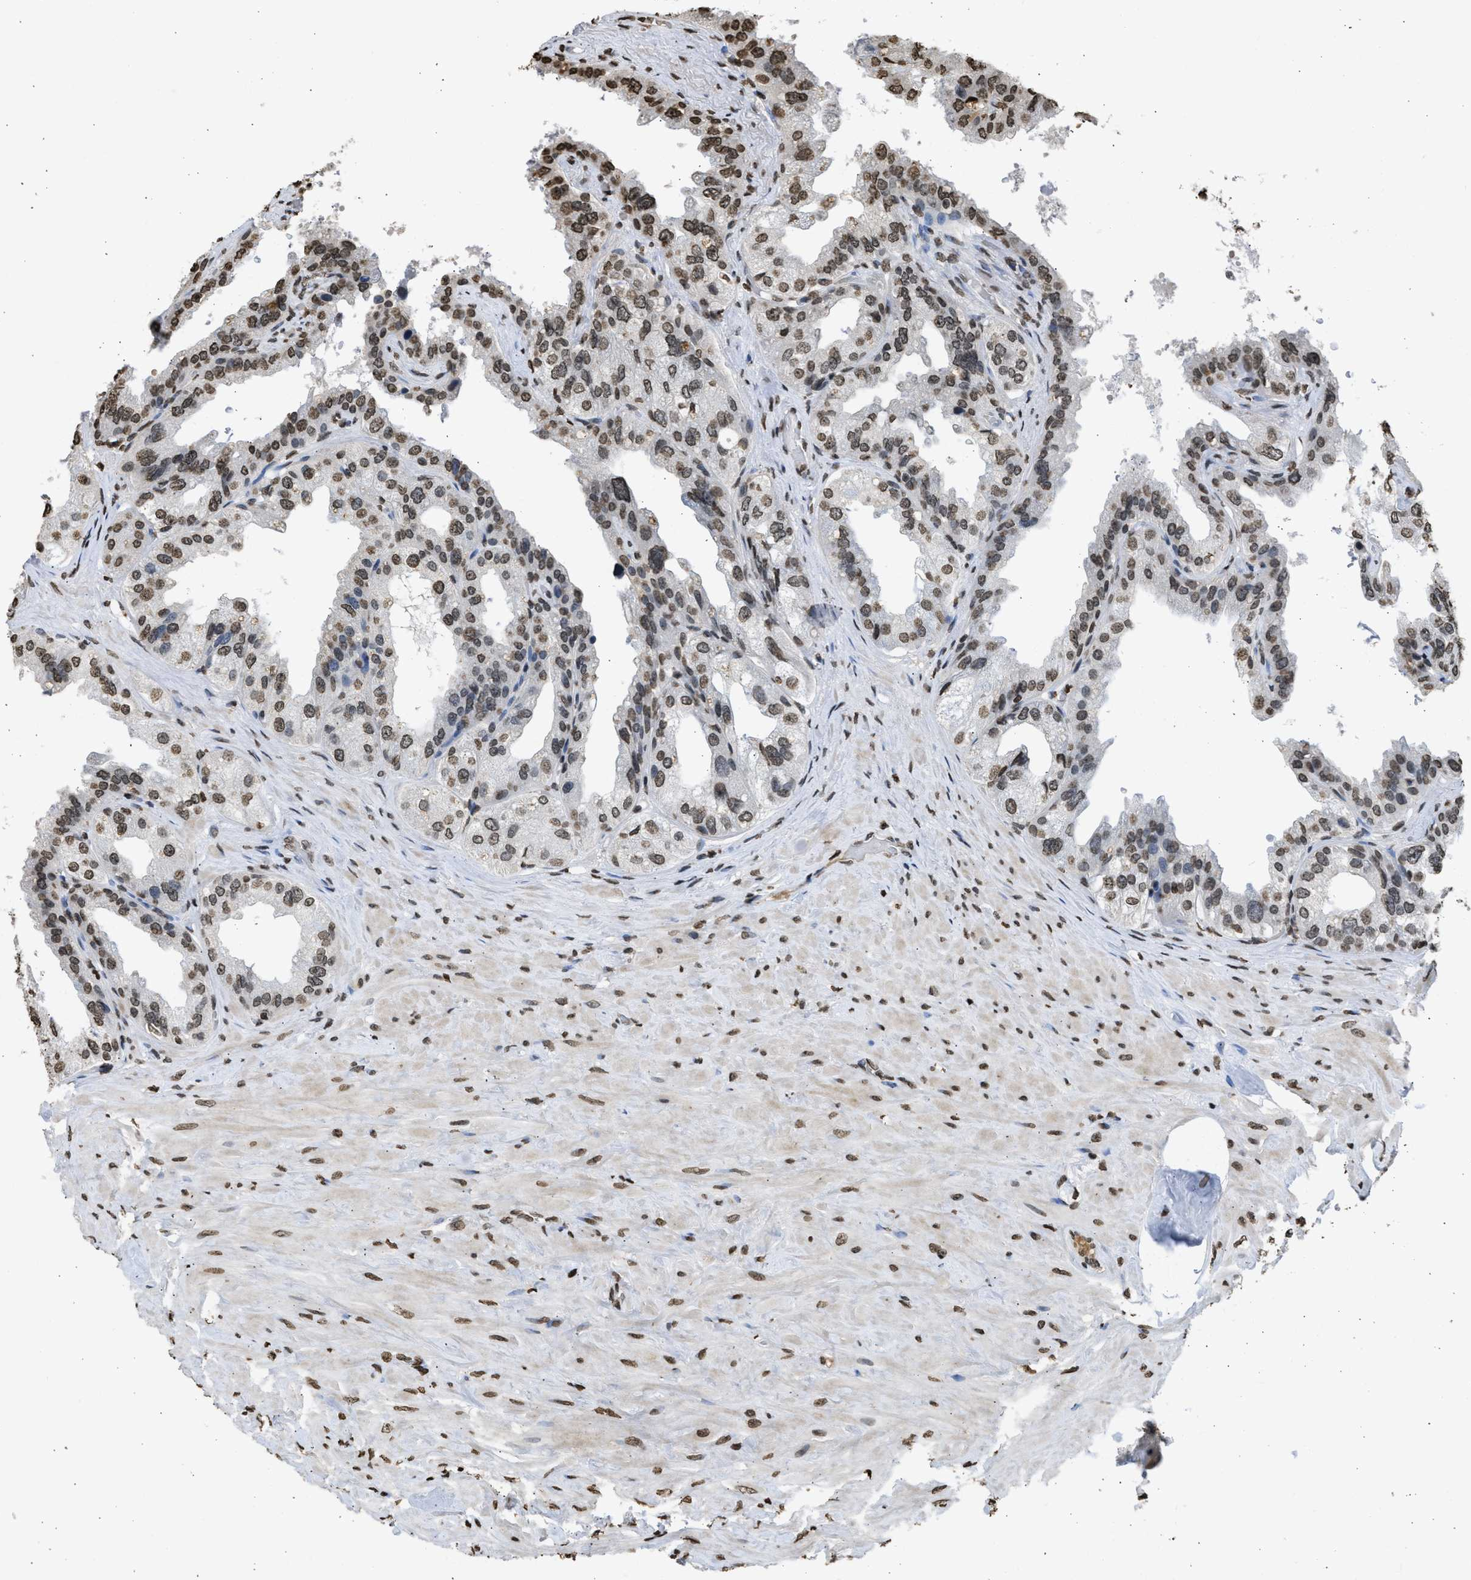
{"staining": {"intensity": "moderate", "quantity": ">75%", "location": "nuclear"}, "tissue": "seminal vesicle", "cell_type": "Glandular cells", "image_type": "normal", "snomed": [{"axis": "morphology", "description": "Normal tissue, NOS"}, {"axis": "topography", "description": "Seminal veicle"}], "caption": "Immunohistochemistry (IHC) histopathology image of normal human seminal vesicle stained for a protein (brown), which exhibits medium levels of moderate nuclear staining in approximately >75% of glandular cells.", "gene": "RRAGC", "patient": {"sex": "male", "age": 68}}